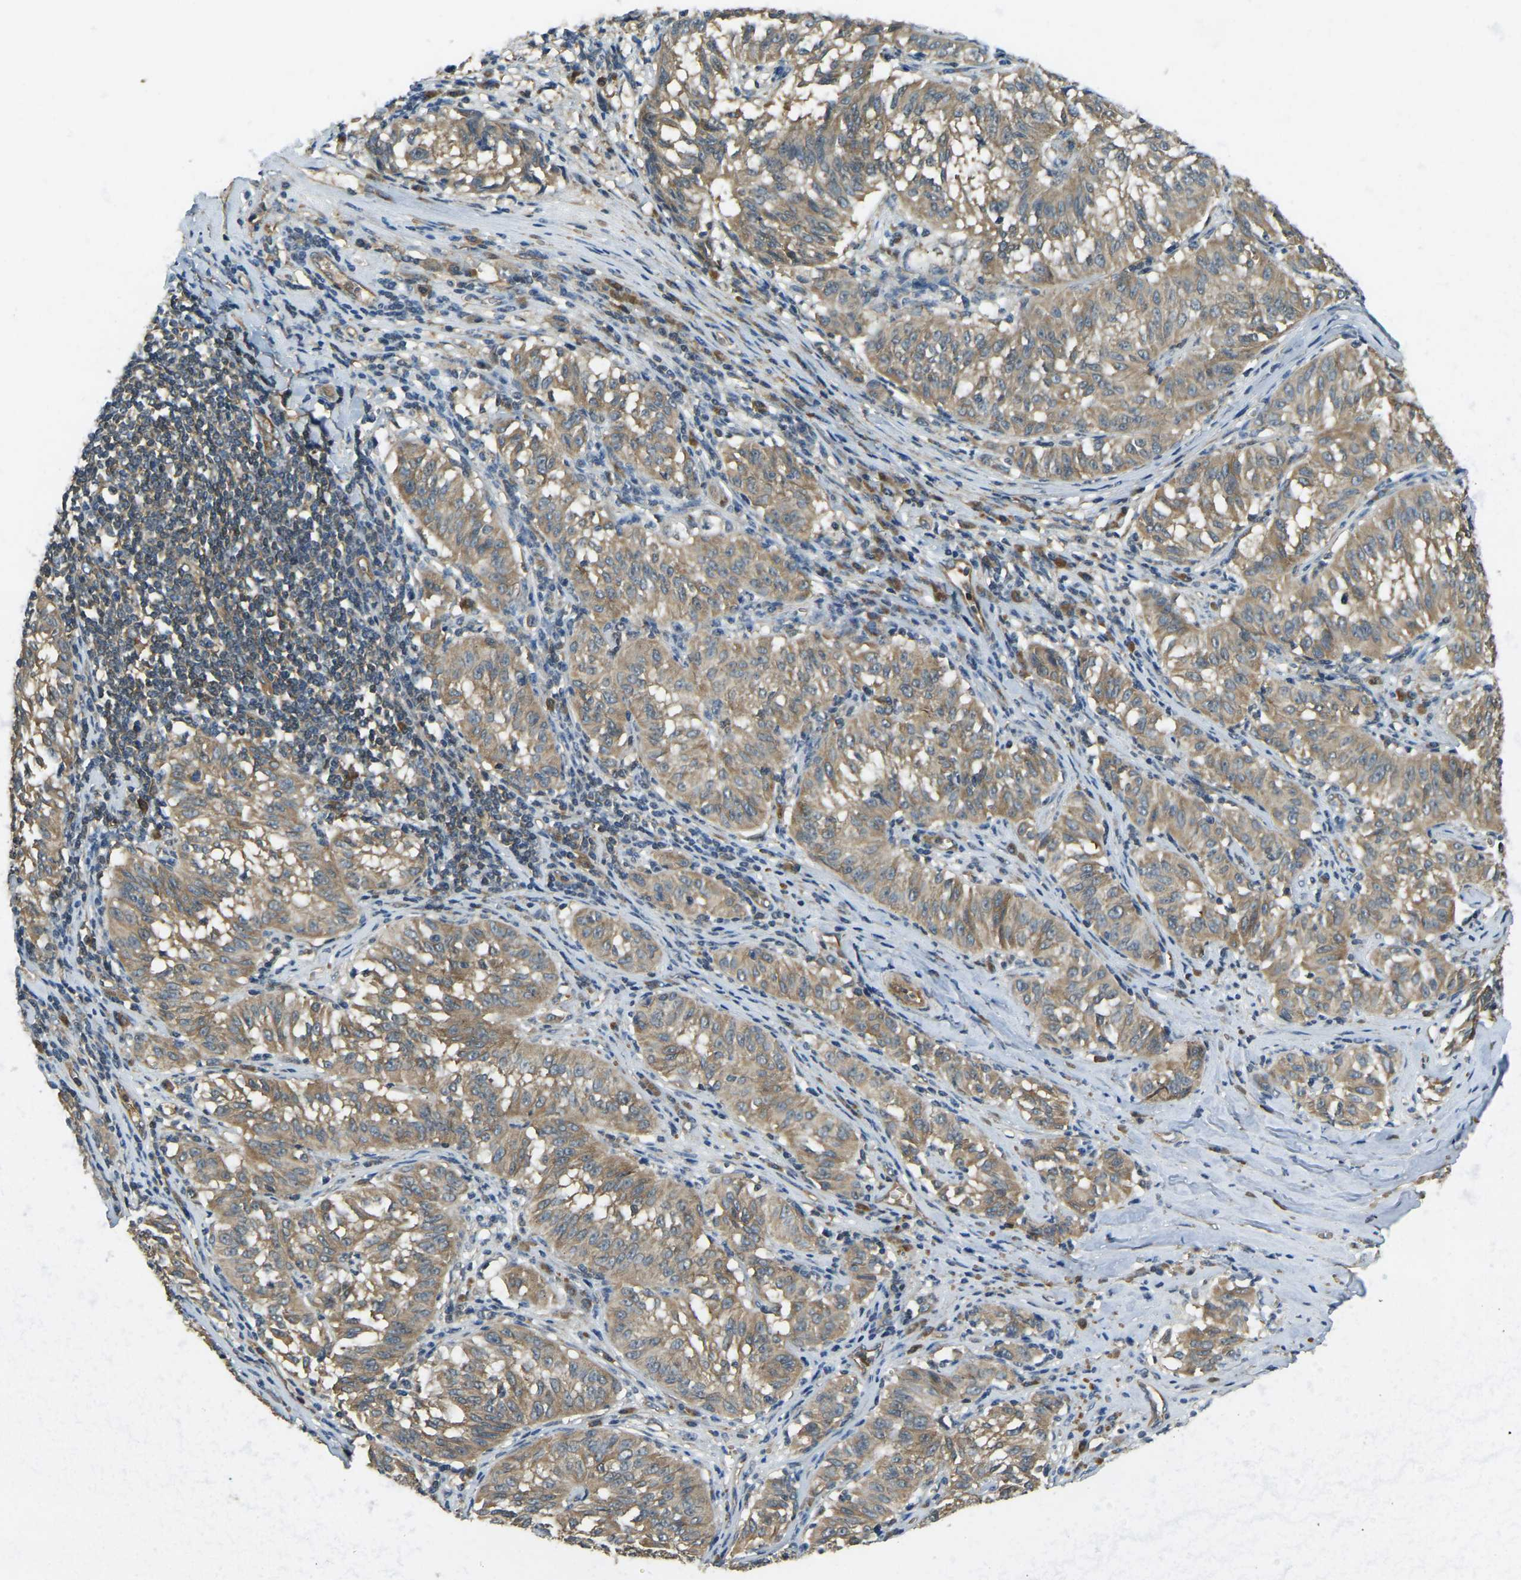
{"staining": {"intensity": "weak", "quantity": ">75%", "location": "cytoplasmic/membranous"}, "tissue": "melanoma", "cell_type": "Tumor cells", "image_type": "cancer", "snomed": [{"axis": "morphology", "description": "Malignant melanoma, NOS"}, {"axis": "topography", "description": "Skin"}], "caption": "This micrograph exhibits IHC staining of human malignant melanoma, with low weak cytoplasmic/membranous expression in about >75% of tumor cells.", "gene": "ERGIC1", "patient": {"sex": "female", "age": 72}}